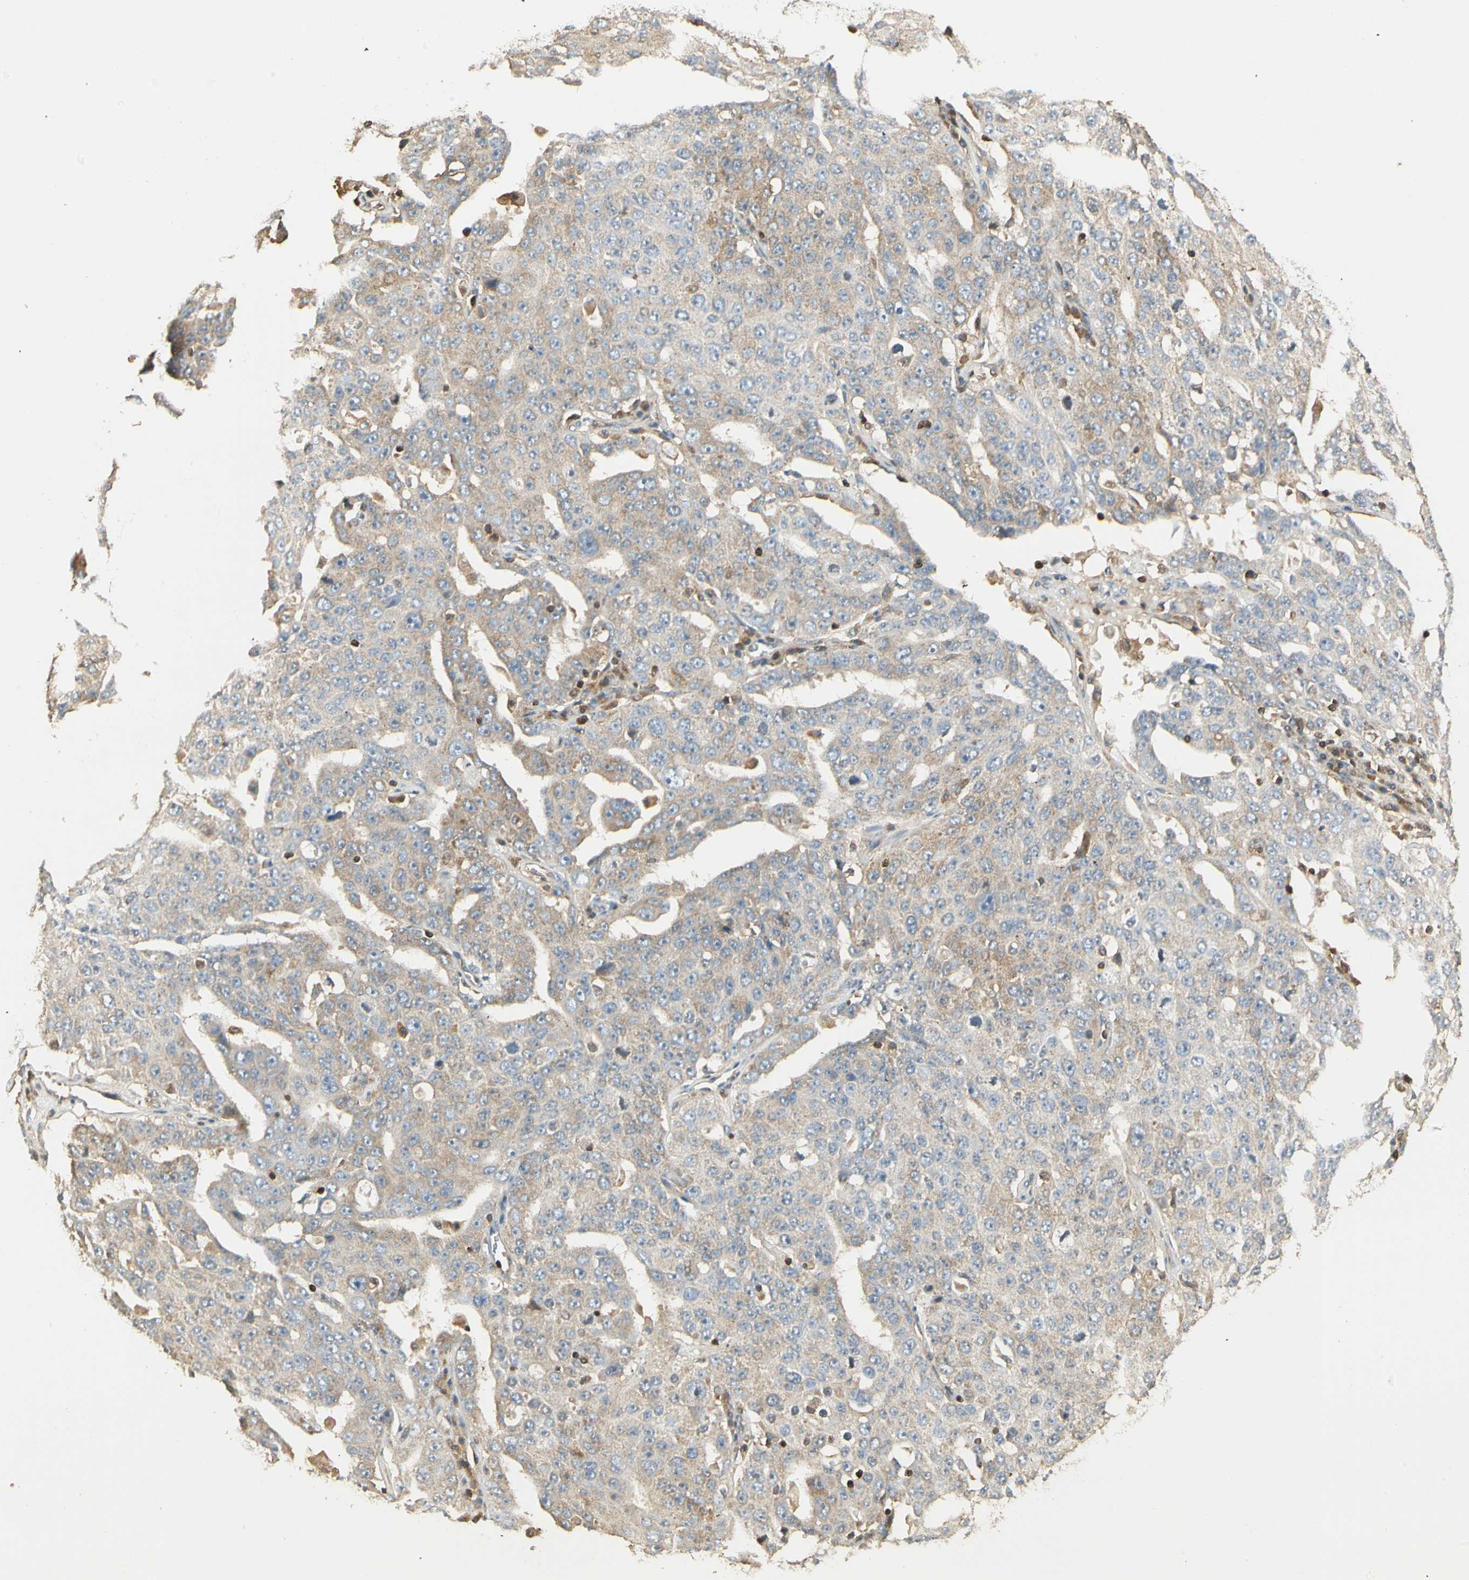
{"staining": {"intensity": "weak", "quantity": ">75%", "location": "cytoplasmic/membranous"}, "tissue": "ovarian cancer", "cell_type": "Tumor cells", "image_type": "cancer", "snomed": [{"axis": "morphology", "description": "Carcinoma, endometroid"}, {"axis": "topography", "description": "Ovary"}], "caption": "Tumor cells show low levels of weak cytoplasmic/membranous expression in about >75% of cells in ovarian cancer.", "gene": "CRLF3", "patient": {"sex": "female", "age": 62}}